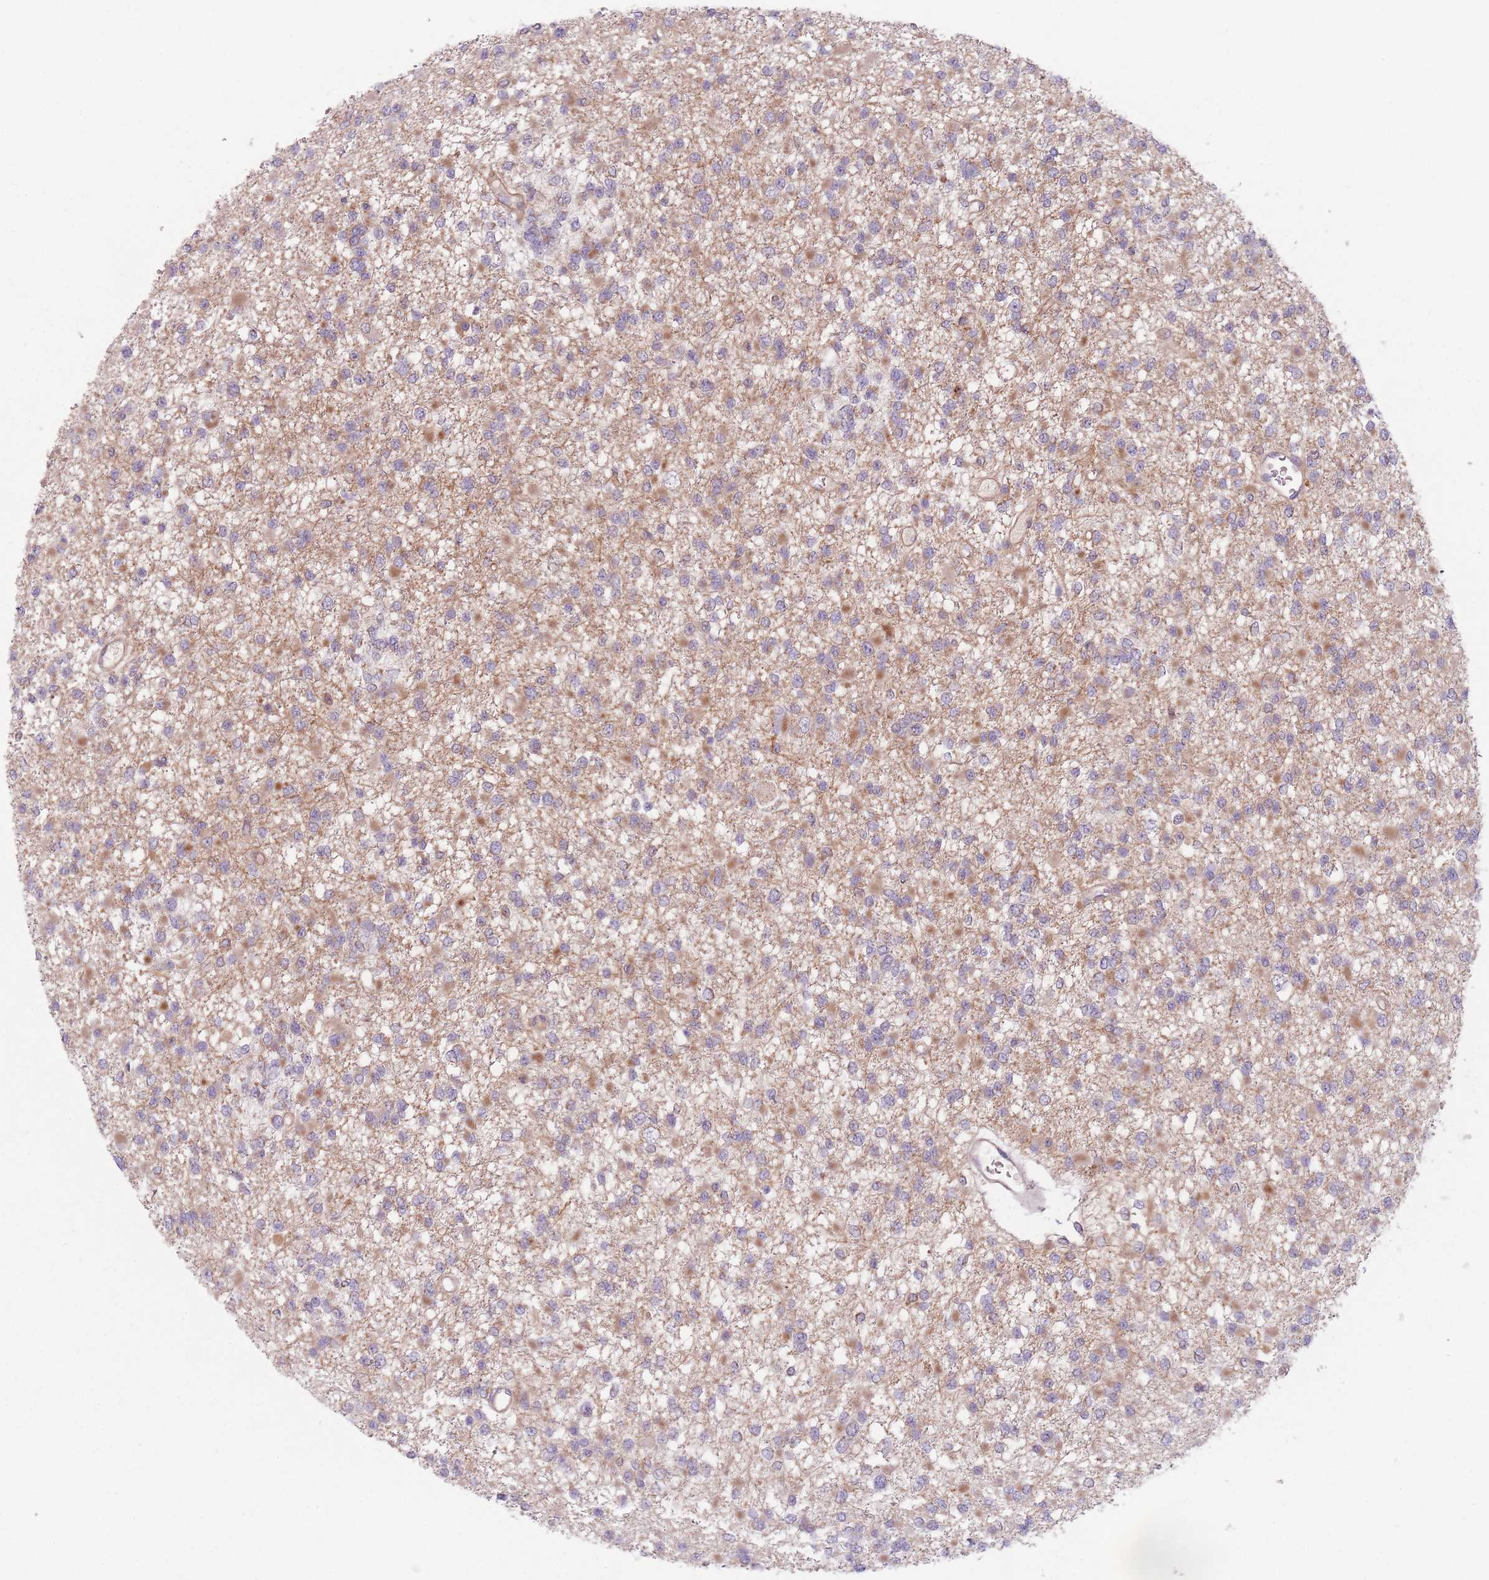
{"staining": {"intensity": "moderate", "quantity": "25%-75%", "location": "cytoplasmic/membranous"}, "tissue": "glioma", "cell_type": "Tumor cells", "image_type": "cancer", "snomed": [{"axis": "morphology", "description": "Glioma, malignant, Low grade"}, {"axis": "topography", "description": "Brain"}], "caption": "A high-resolution photomicrograph shows immunohistochemistry (IHC) staining of glioma, which reveals moderate cytoplasmic/membranous positivity in about 25%-75% of tumor cells.", "gene": "NT5DC2", "patient": {"sex": "female", "age": 22}}